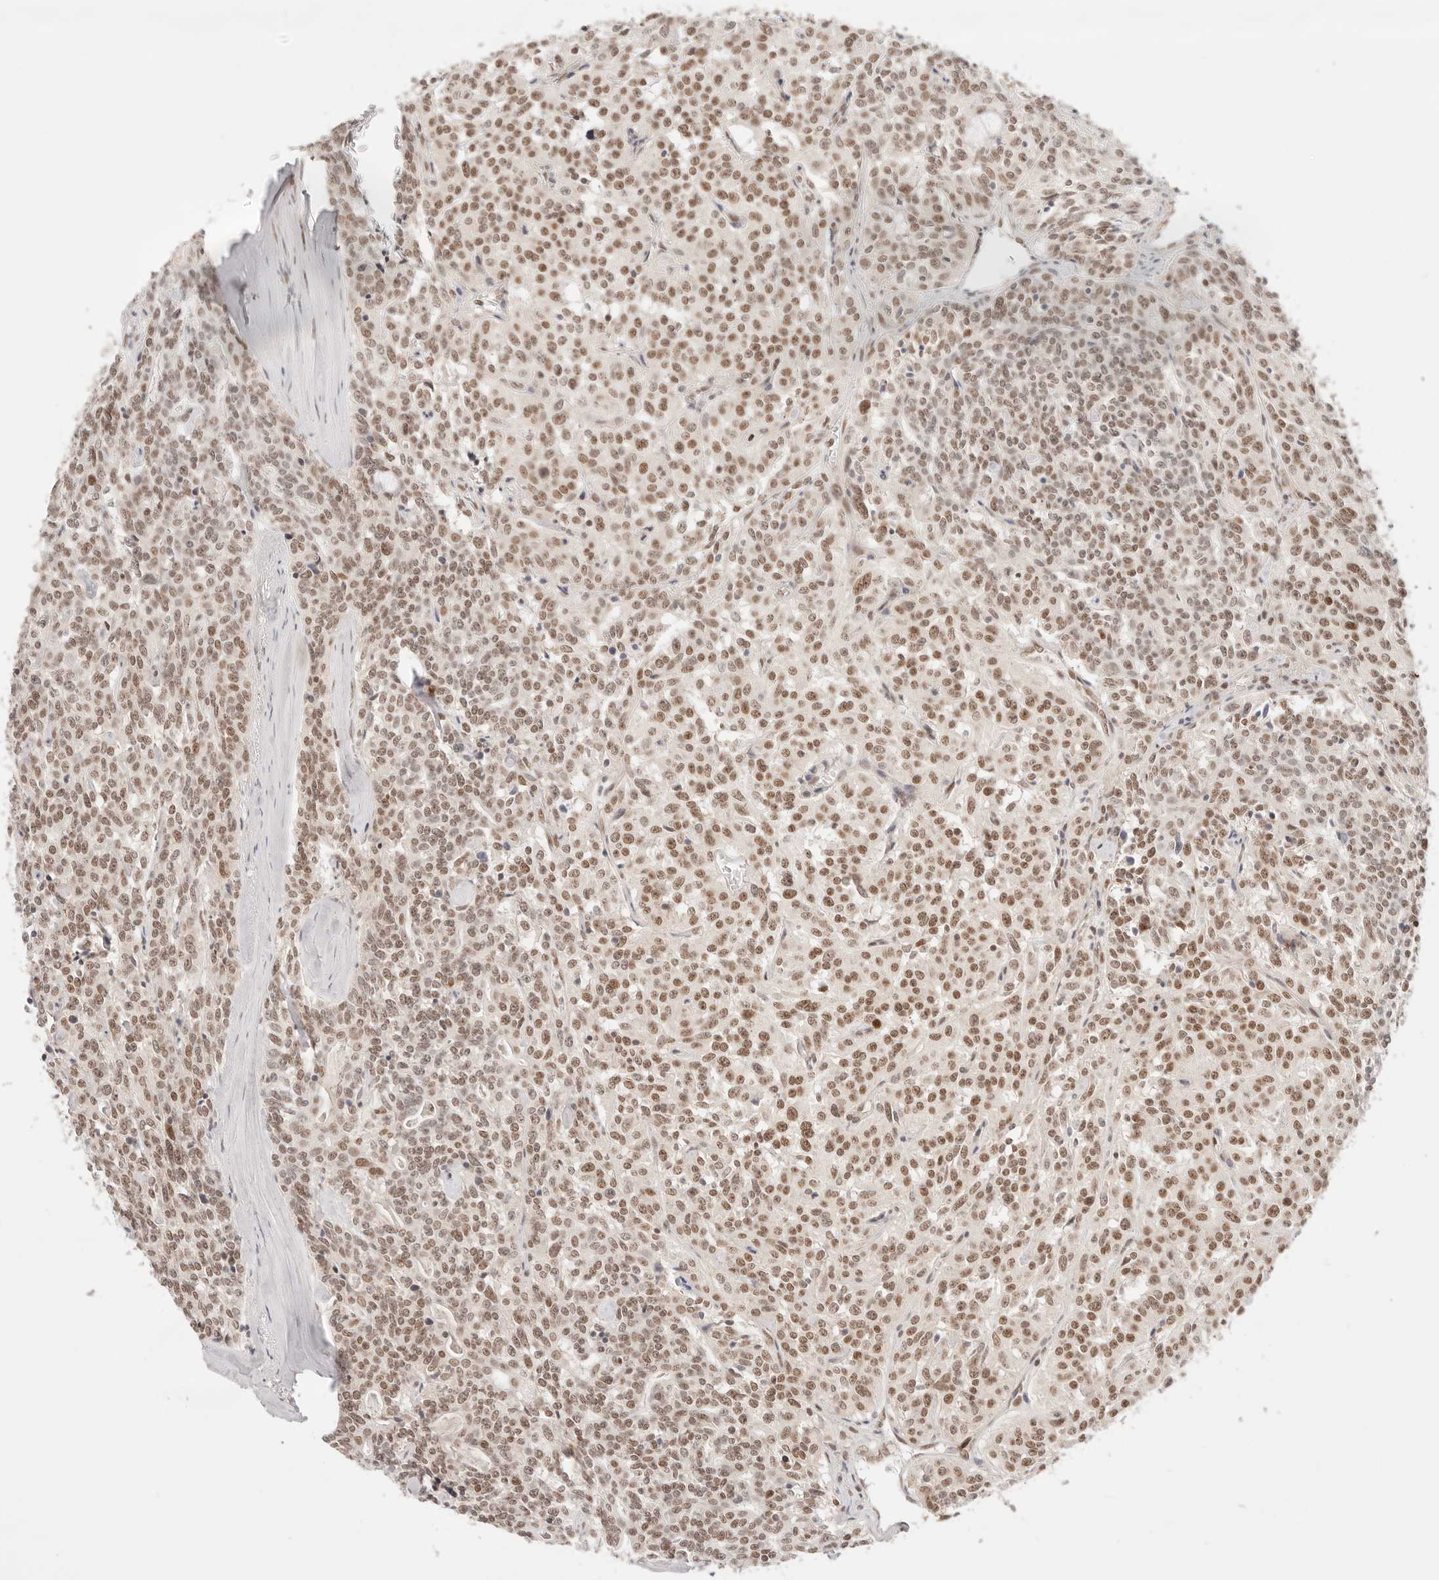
{"staining": {"intensity": "moderate", "quantity": ">75%", "location": "nuclear"}, "tissue": "carcinoid", "cell_type": "Tumor cells", "image_type": "cancer", "snomed": [{"axis": "morphology", "description": "Carcinoid, malignant, NOS"}, {"axis": "topography", "description": "Lung"}], "caption": "The micrograph reveals a brown stain indicating the presence of a protein in the nuclear of tumor cells in carcinoid (malignant).", "gene": "GTF2E2", "patient": {"sex": "female", "age": 46}}